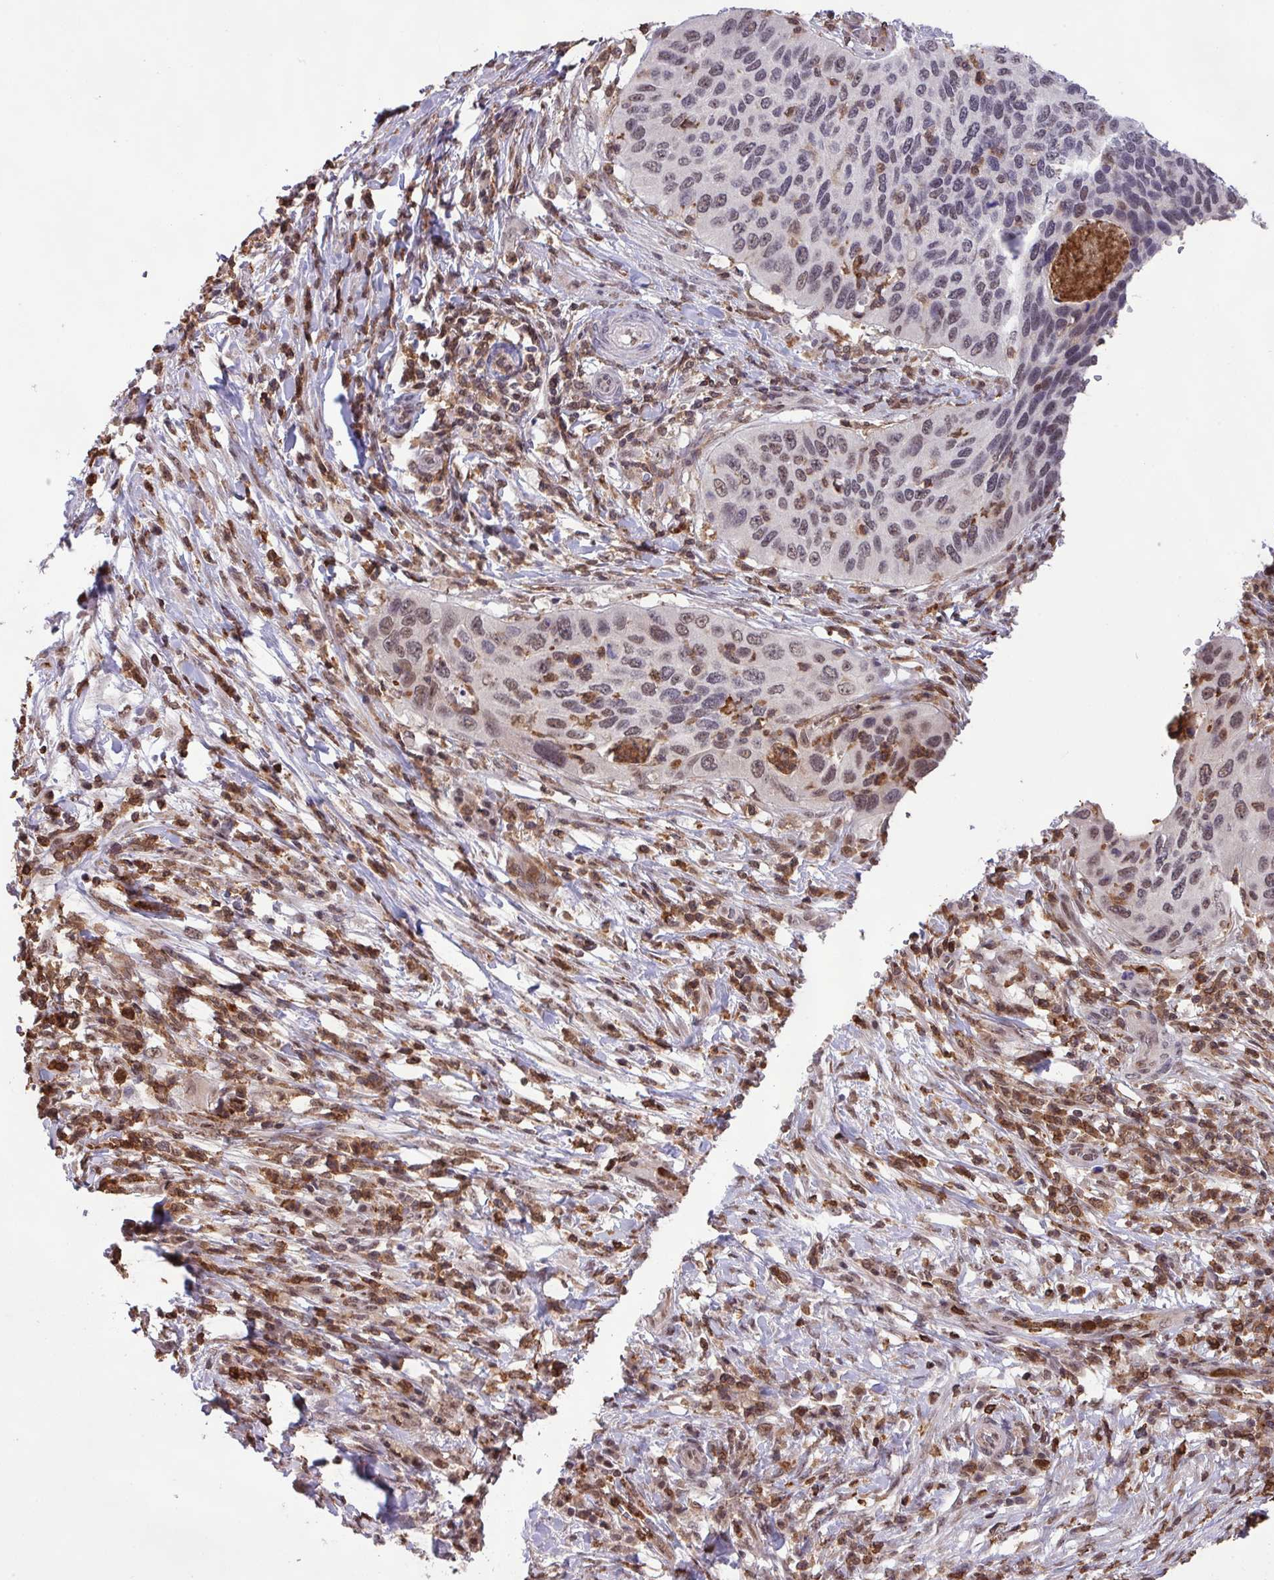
{"staining": {"intensity": "weak", "quantity": "25%-75%", "location": "nuclear"}, "tissue": "cervical cancer", "cell_type": "Tumor cells", "image_type": "cancer", "snomed": [{"axis": "morphology", "description": "Squamous cell carcinoma, NOS"}, {"axis": "topography", "description": "Cervix"}], "caption": "Tumor cells reveal weak nuclear positivity in about 25%-75% of cells in squamous cell carcinoma (cervical). Immunohistochemistry stains the protein of interest in brown and the nuclei are stained blue.", "gene": "GON7", "patient": {"sex": "female", "age": 38}}